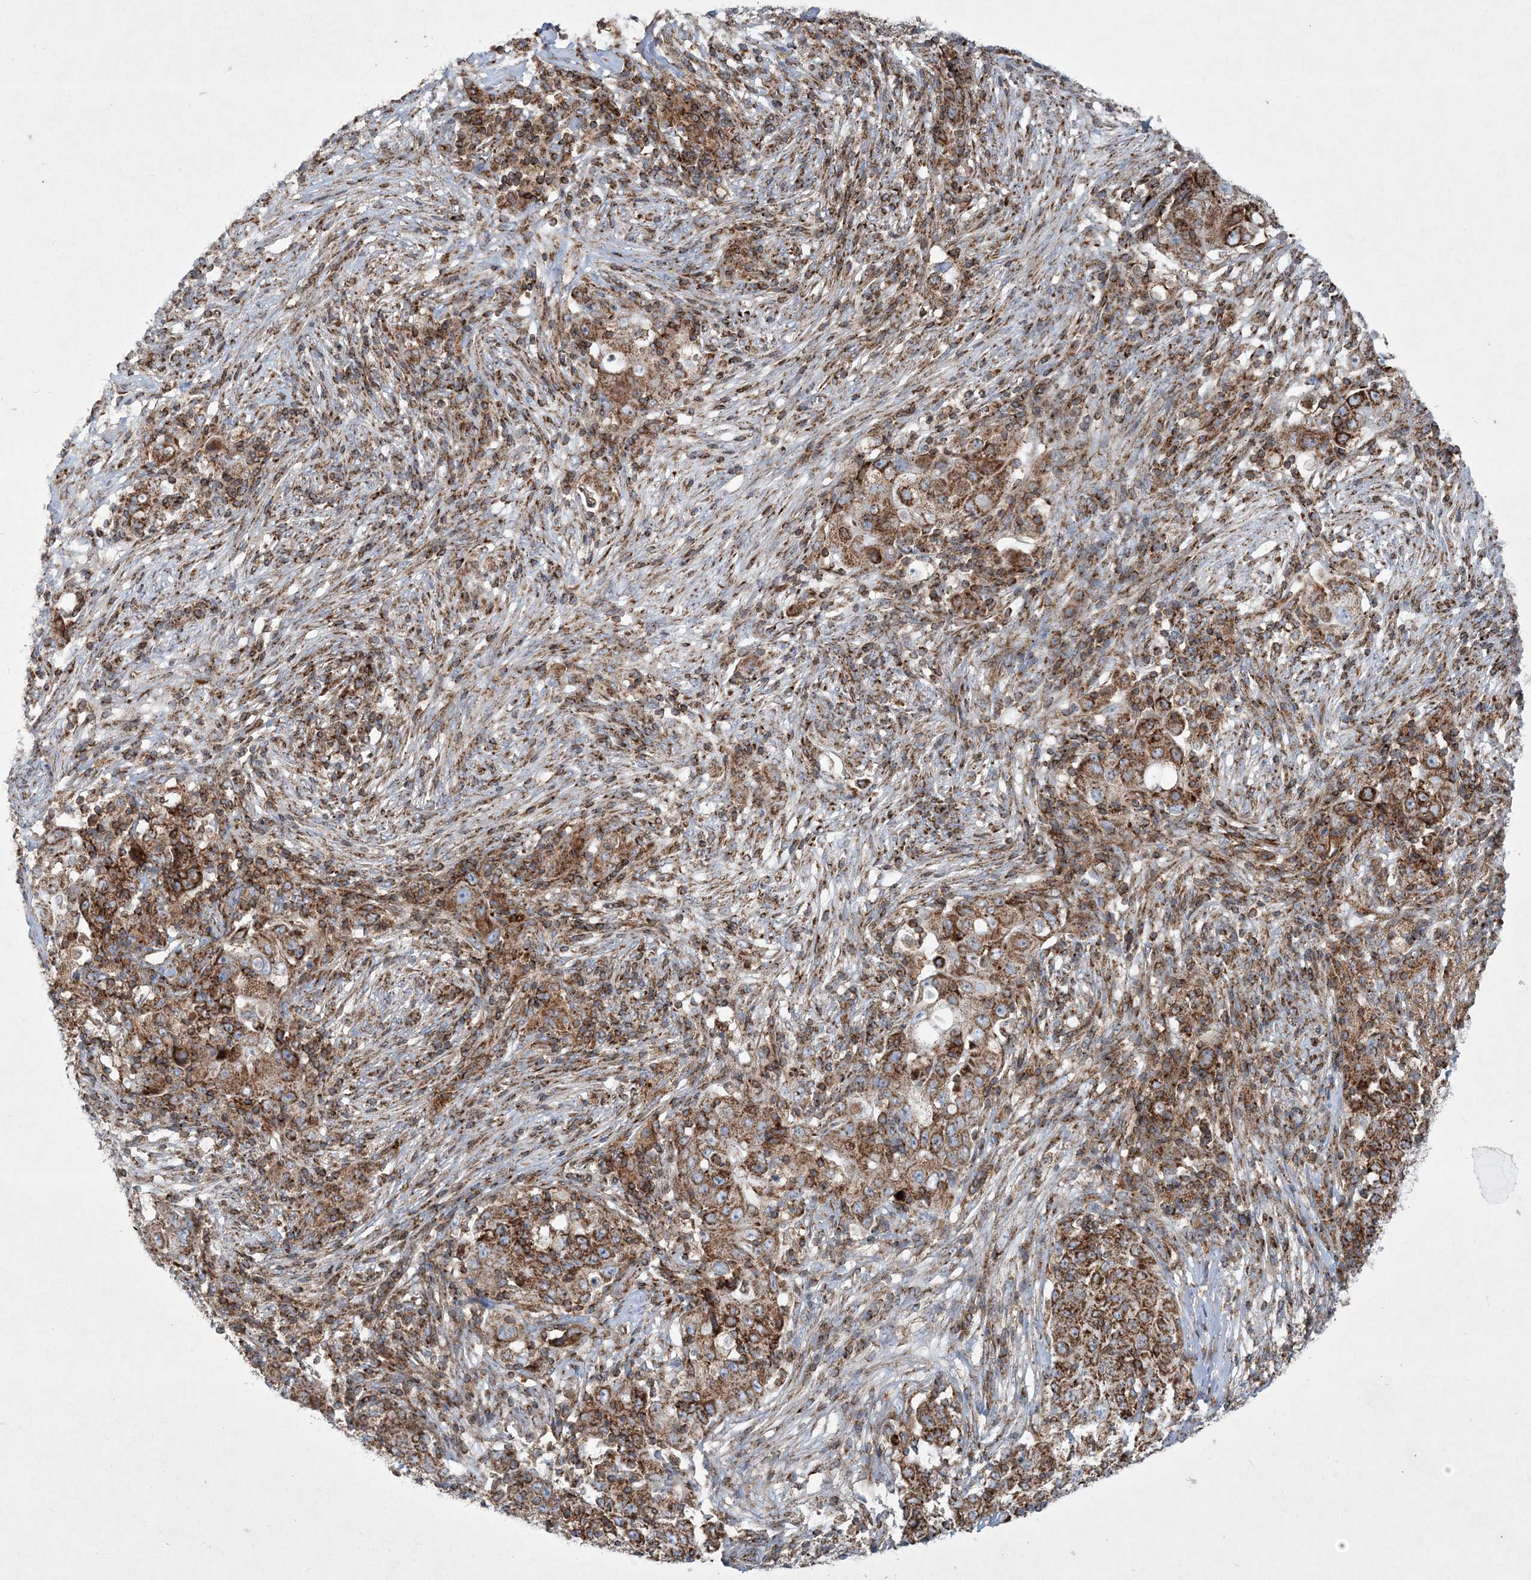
{"staining": {"intensity": "strong", "quantity": ">75%", "location": "cytoplasmic/membranous"}, "tissue": "ovarian cancer", "cell_type": "Tumor cells", "image_type": "cancer", "snomed": [{"axis": "morphology", "description": "Carcinoma, endometroid"}, {"axis": "topography", "description": "Ovary"}], "caption": "This histopathology image displays ovarian cancer (endometroid carcinoma) stained with immunohistochemistry to label a protein in brown. The cytoplasmic/membranous of tumor cells show strong positivity for the protein. Nuclei are counter-stained blue.", "gene": "BEND4", "patient": {"sex": "female", "age": 42}}